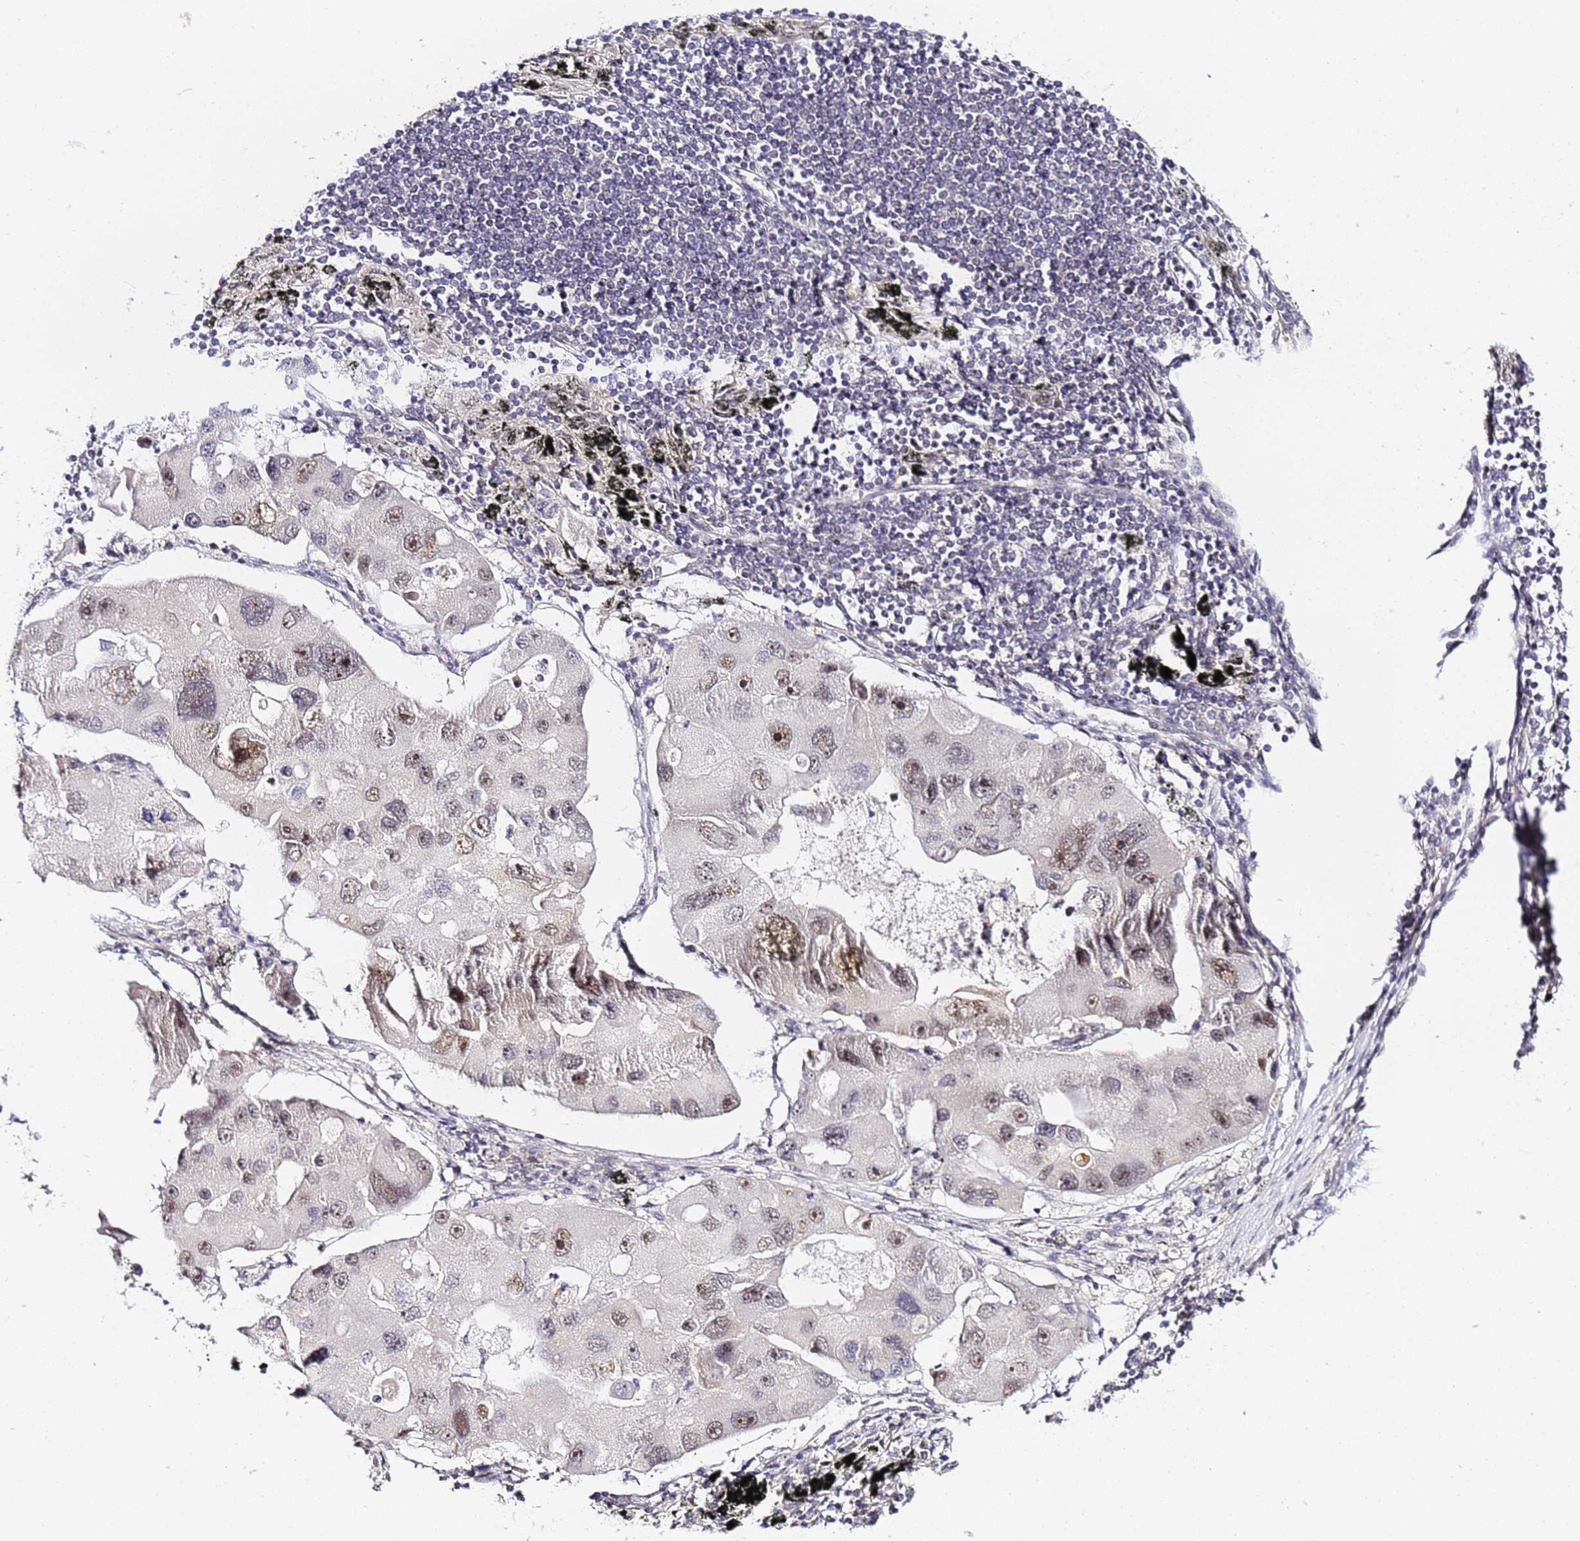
{"staining": {"intensity": "moderate", "quantity": "25%-75%", "location": "nuclear"}, "tissue": "lung cancer", "cell_type": "Tumor cells", "image_type": "cancer", "snomed": [{"axis": "morphology", "description": "Adenocarcinoma, NOS"}, {"axis": "topography", "description": "Lung"}], "caption": "A high-resolution image shows immunohistochemistry (IHC) staining of lung adenocarcinoma, which displays moderate nuclear staining in about 25%-75% of tumor cells.", "gene": "LSM3", "patient": {"sex": "female", "age": 54}}